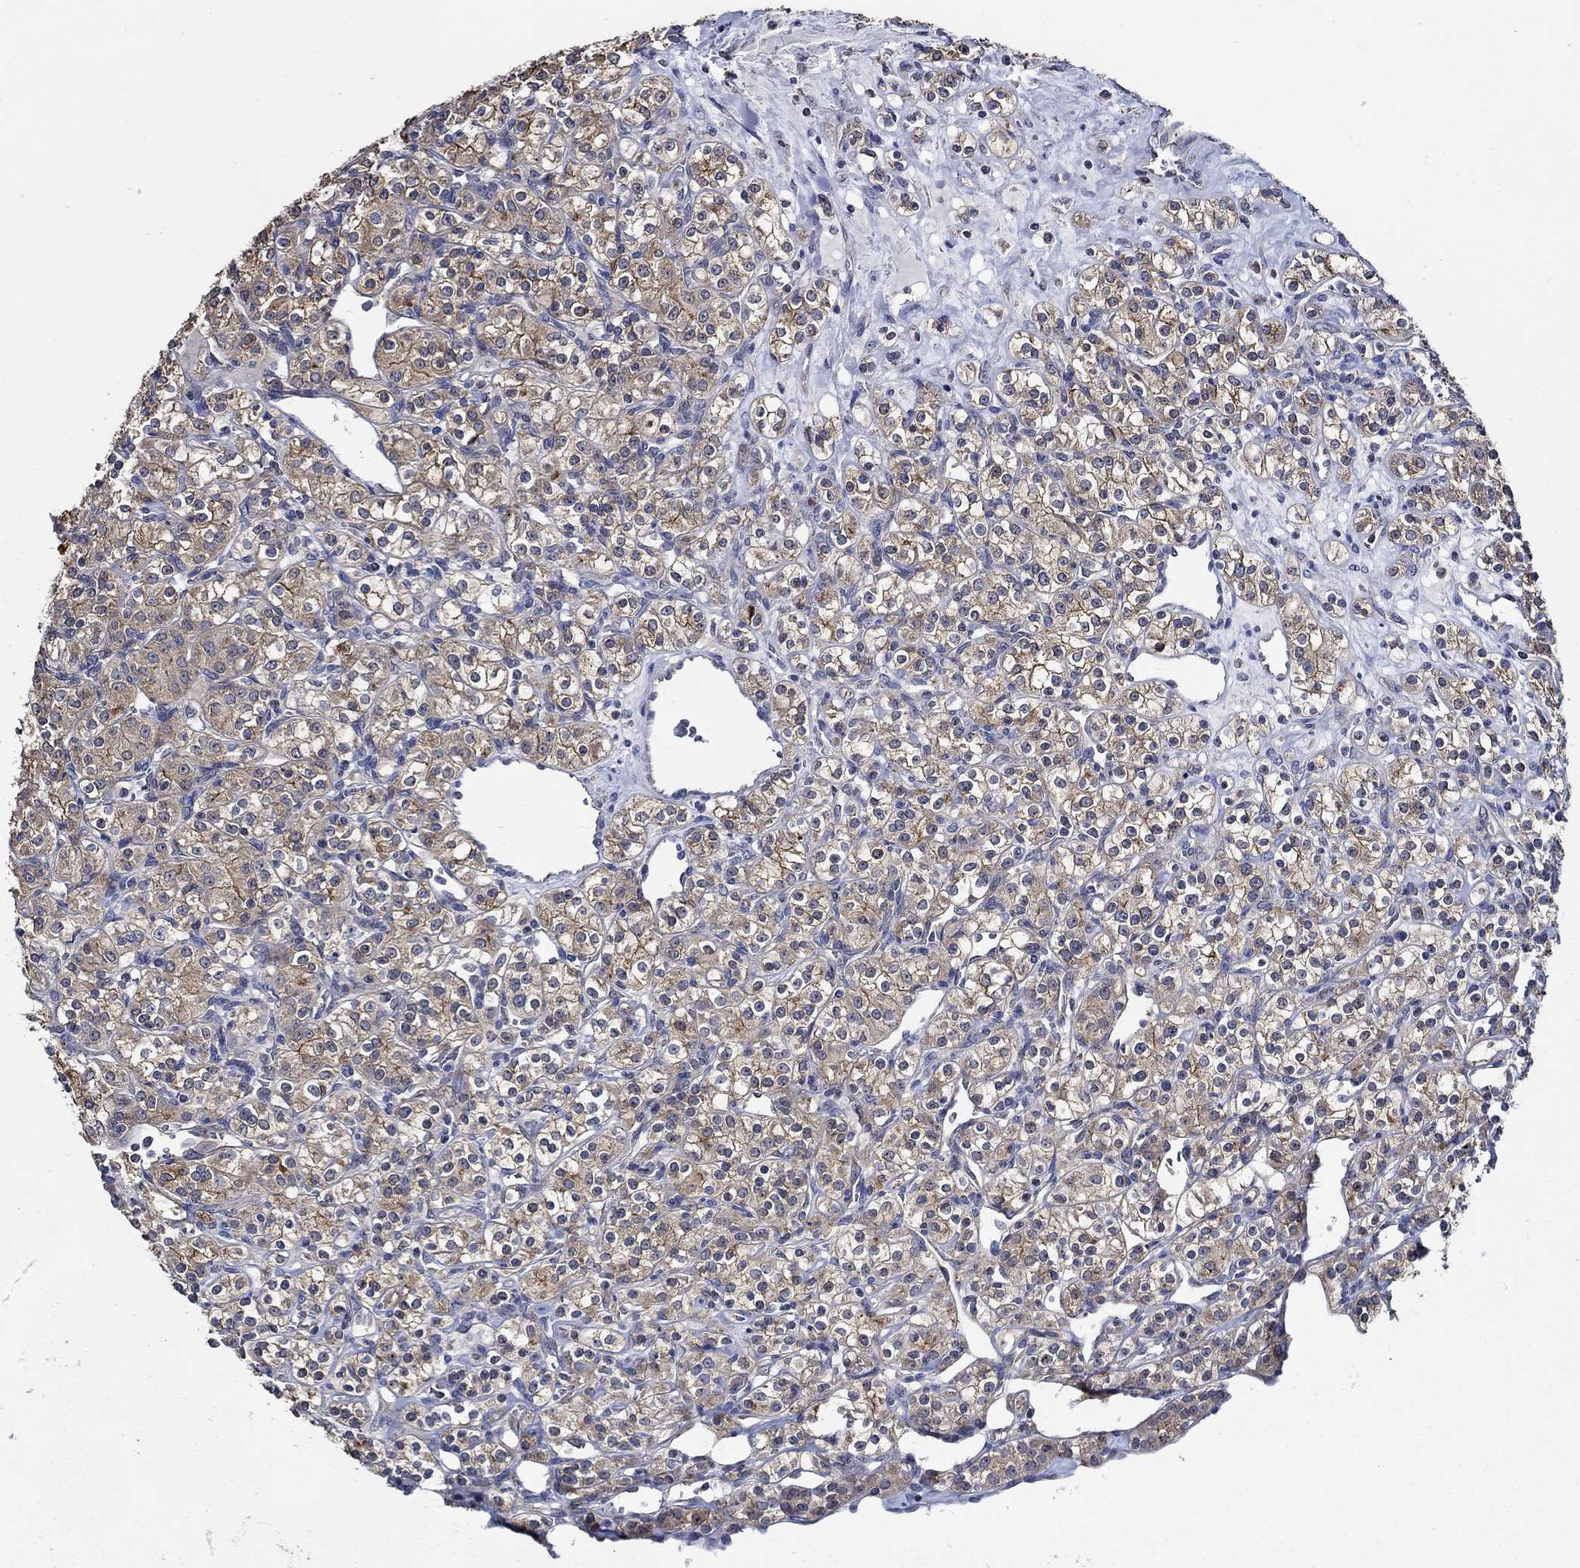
{"staining": {"intensity": "moderate", "quantity": ">75%", "location": "cytoplasmic/membranous"}, "tissue": "renal cancer", "cell_type": "Tumor cells", "image_type": "cancer", "snomed": [{"axis": "morphology", "description": "Adenocarcinoma, NOS"}, {"axis": "topography", "description": "Kidney"}], "caption": "The histopathology image shows immunohistochemical staining of adenocarcinoma (renal). There is moderate cytoplasmic/membranous positivity is seen in about >75% of tumor cells. The staining was performed using DAB, with brown indicating positive protein expression. Nuclei are stained blue with hematoxylin.", "gene": "WDR53", "patient": {"sex": "male", "age": 77}}